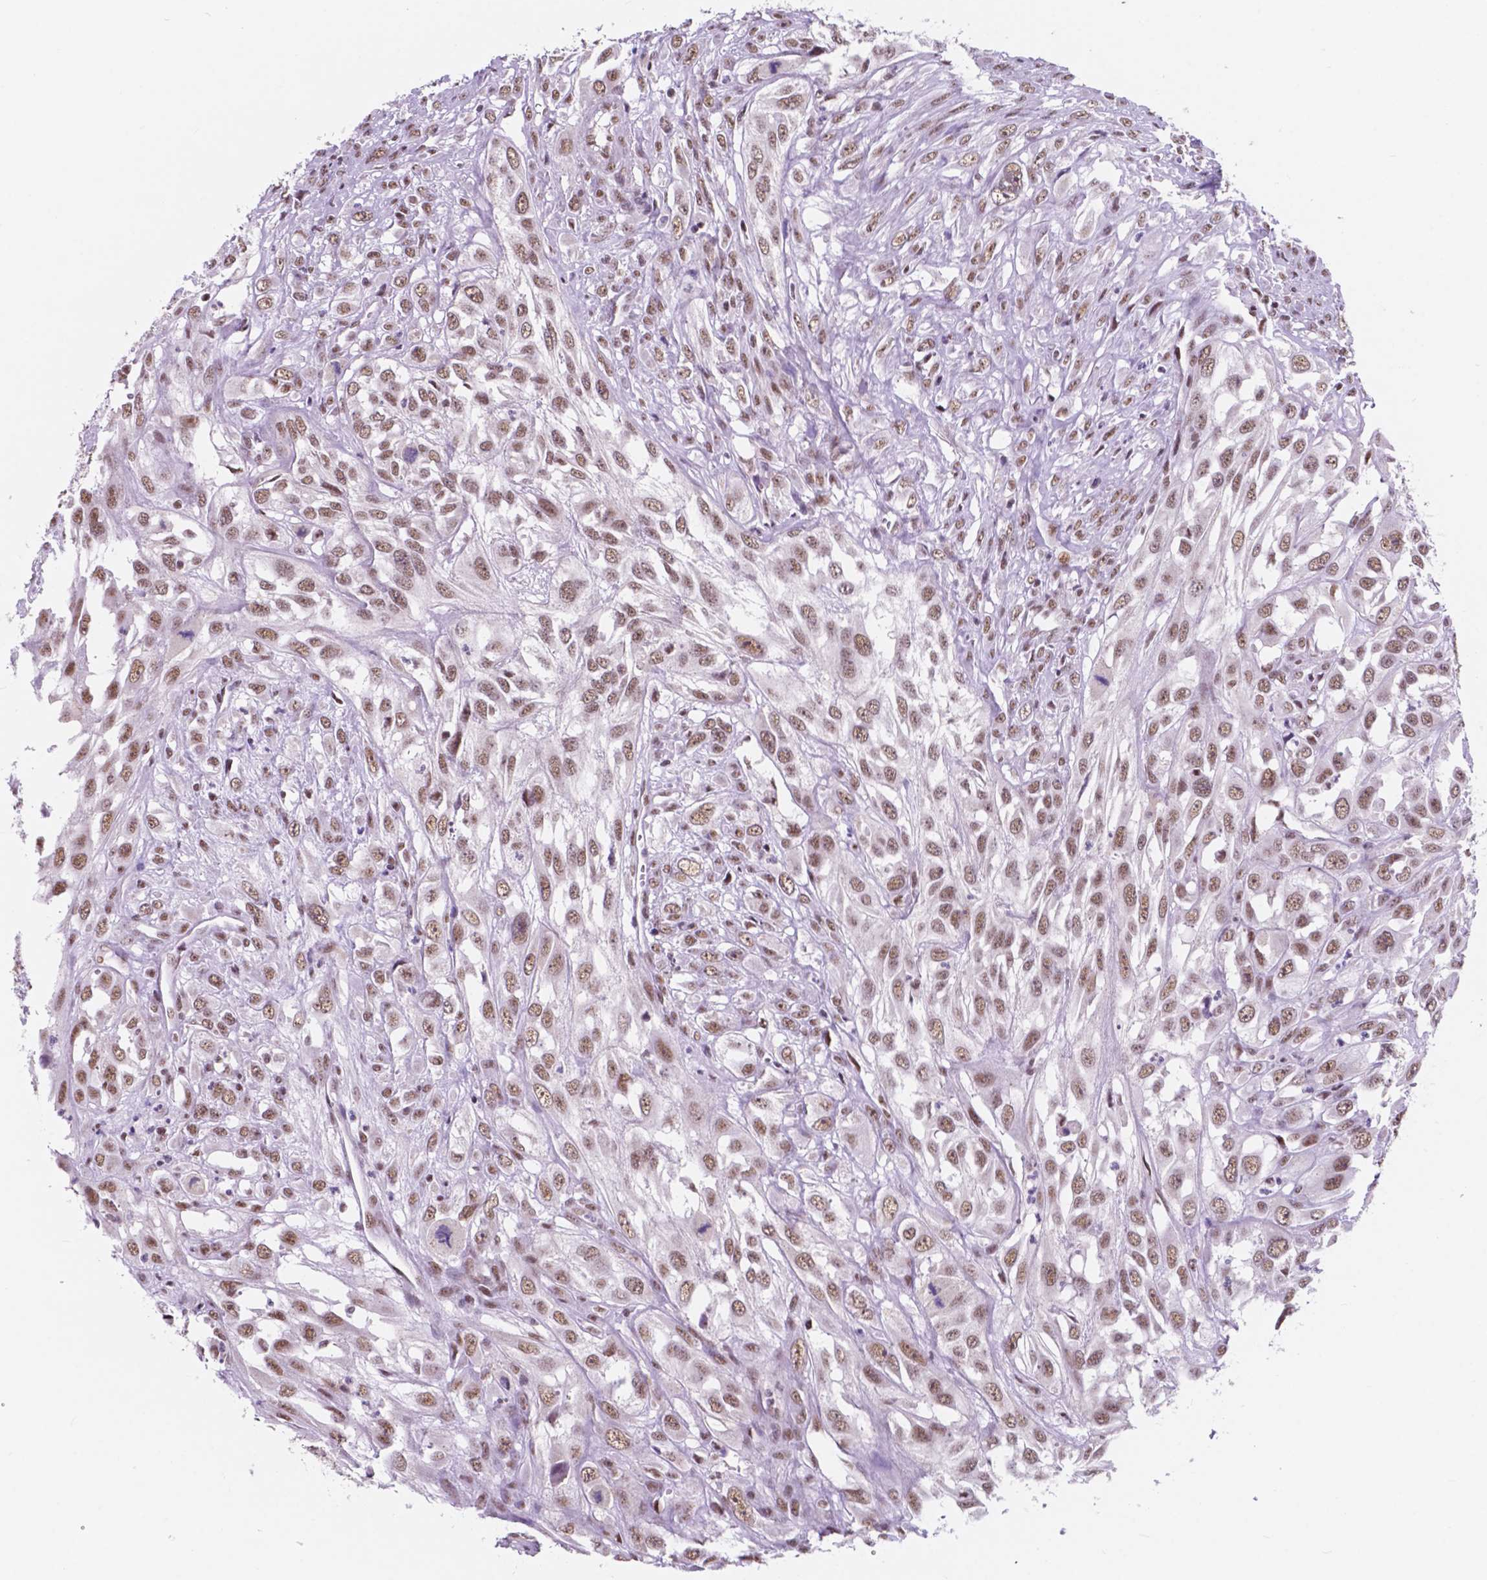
{"staining": {"intensity": "moderate", "quantity": ">75%", "location": "nuclear"}, "tissue": "urothelial cancer", "cell_type": "Tumor cells", "image_type": "cancer", "snomed": [{"axis": "morphology", "description": "Urothelial carcinoma, High grade"}, {"axis": "topography", "description": "Urinary bladder"}], "caption": "Immunohistochemistry of urothelial cancer exhibits medium levels of moderate nuclear expression in approximately >75% of tumor cells.", "gene": "BCAS2", "patient": {"sex": "male", "age": 67}}